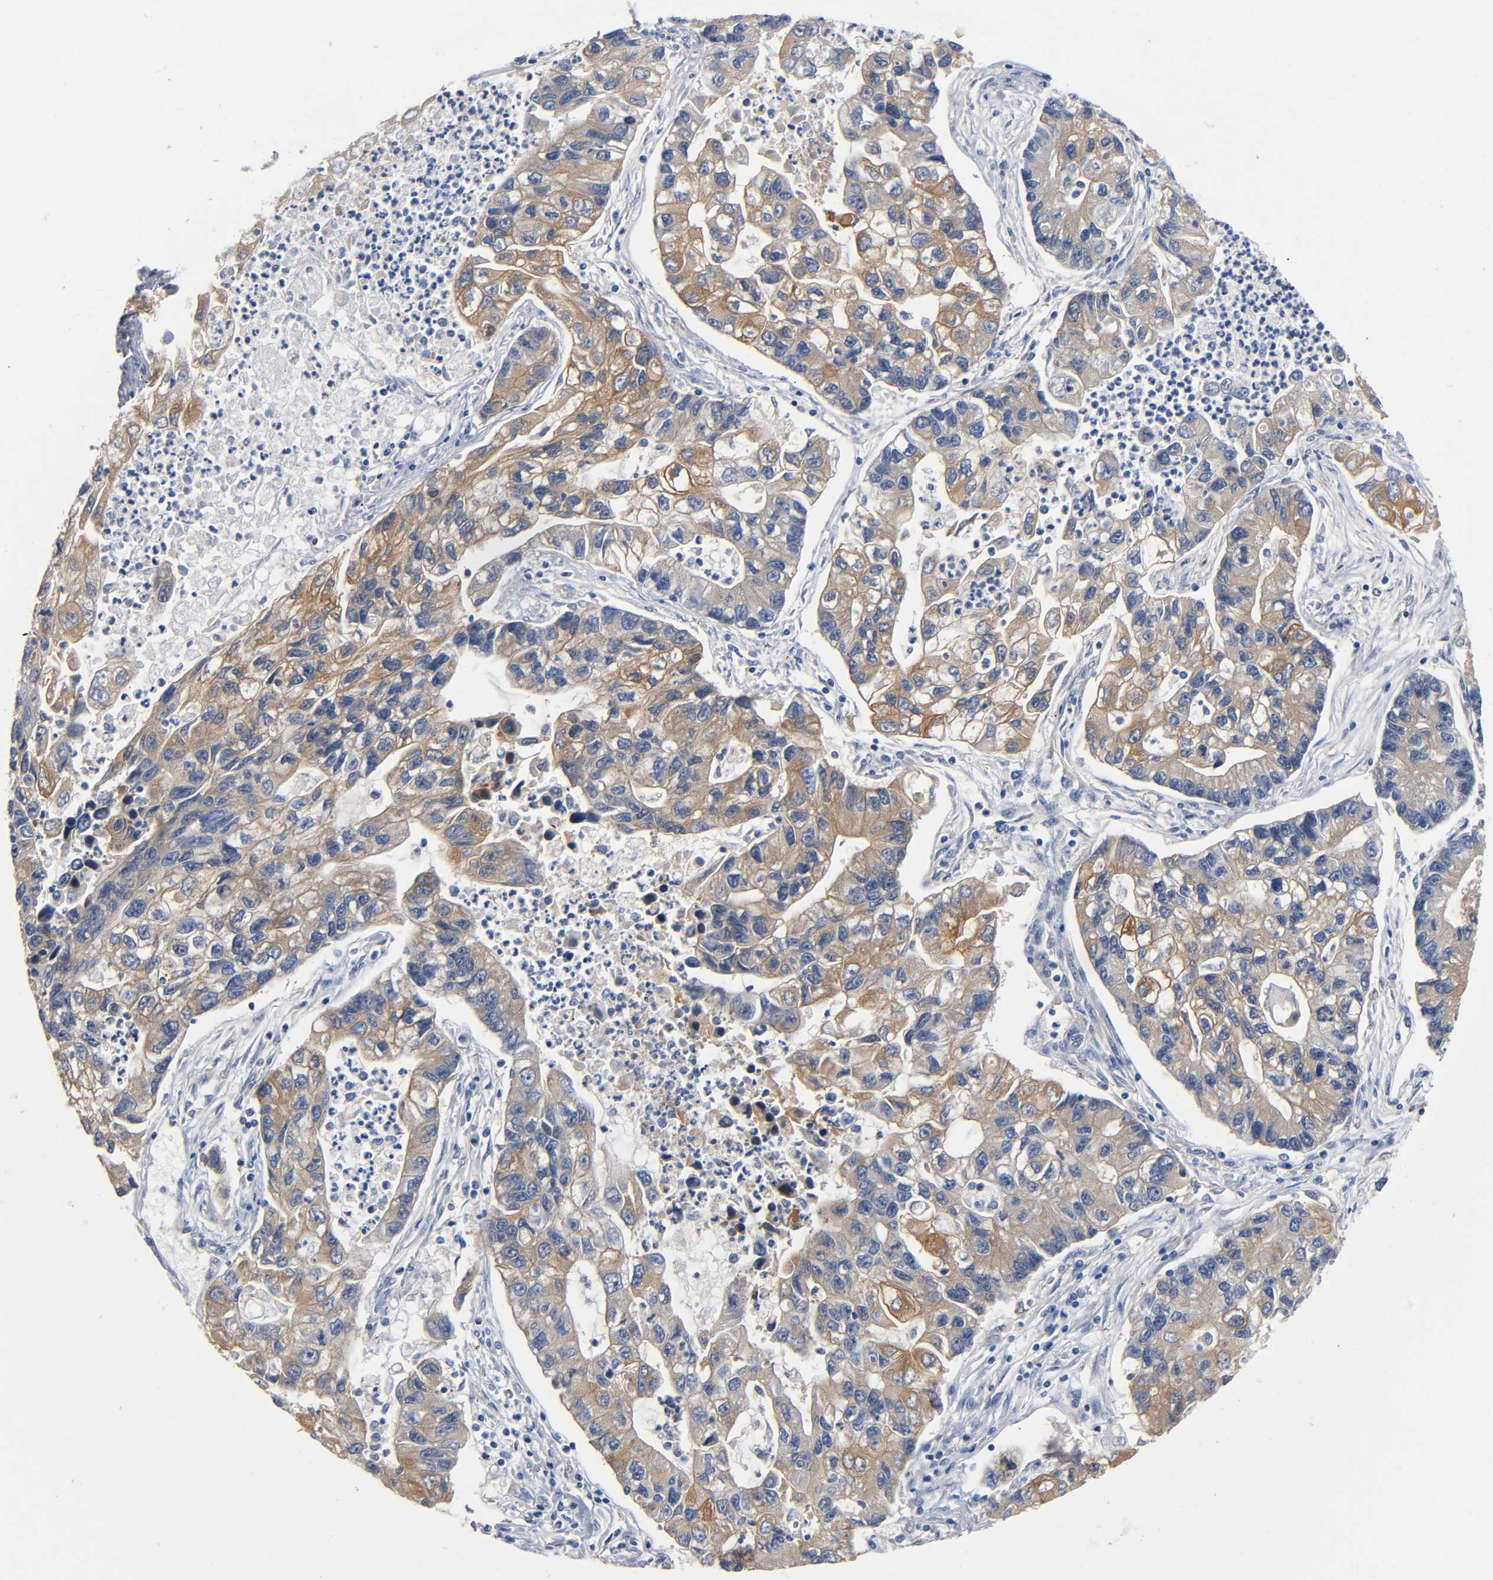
{"staining": {"intensity": "moderate", "quantity": ">75%", "location": "cytoplasmic/membranous"}, "tissue": "lung cancer", "cell_type": "Tumor cells", "image_type": "cancer", "snomed": [{"axis": "morphology", "description": "Adenocarcinoma, NOS"}, {"axis": "topography", "description": "Lung"}], "caption": "Tumor cells display medium levels of moderate cytoplasmic/membranous positivity in approximately >75% of cells in human lung cancer (adenocarcinoma).", "gene": "PRKAB1", "patient": {"sex": "female", "age": 51}}